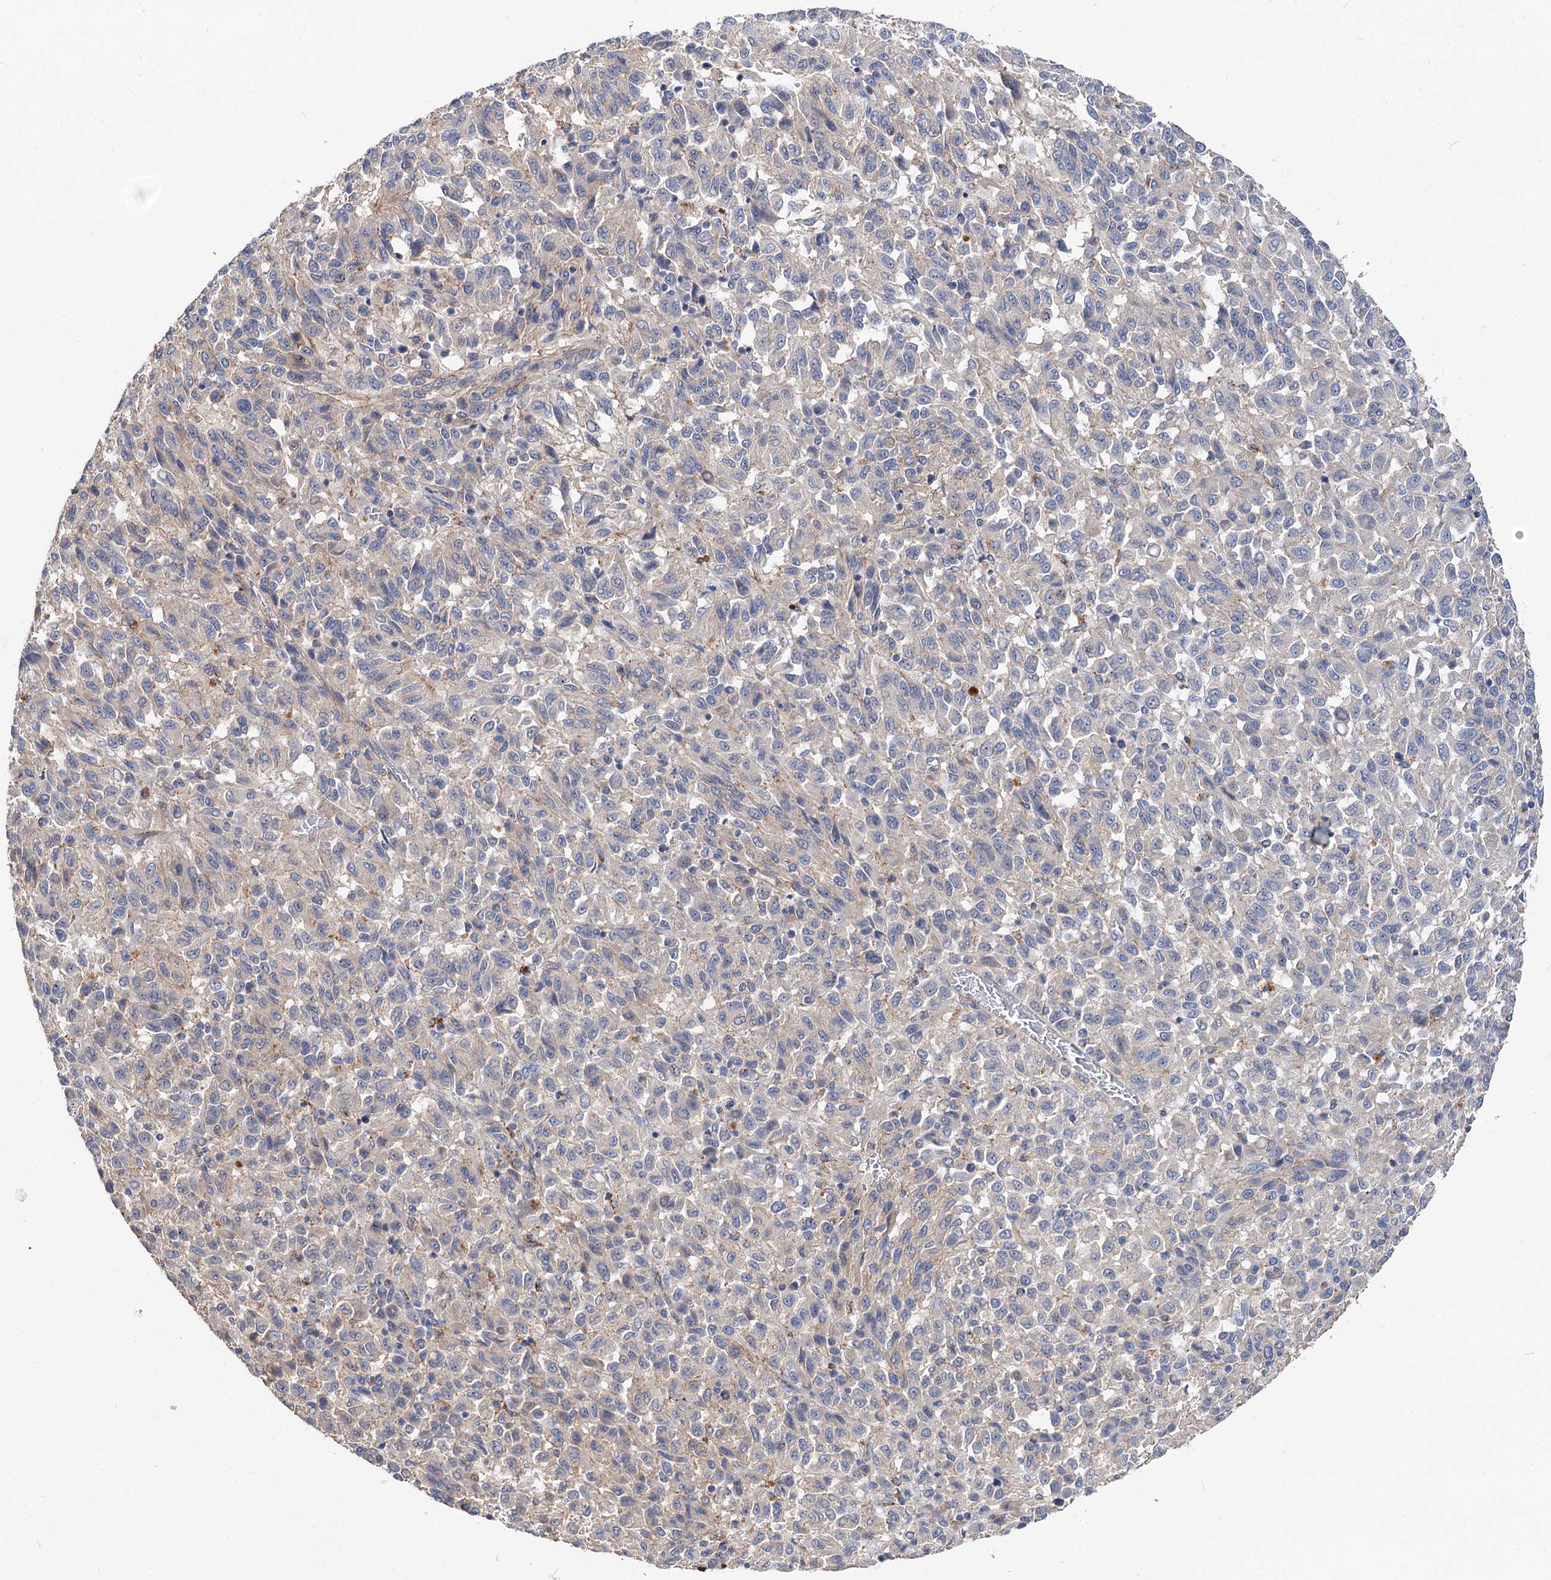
{"staining": {"intensity": "negative", "quantity": "none", "location": "none"}, "tissue": "melanoma", "cell_type": "Tumor cells", "image_type": "cancer", "snomed": [{"axis": "morphology", "description": "Malignant melanoma, Metastatic site"}, {"axis": "topography", "description": "Lung"}], "caption": "A photomicrograph of human malignant melanoma (metastatic site) is negative for staining in tumor cells.", "gene": "NUDCD2", "patient": {"sex": "male", "age": 64}}